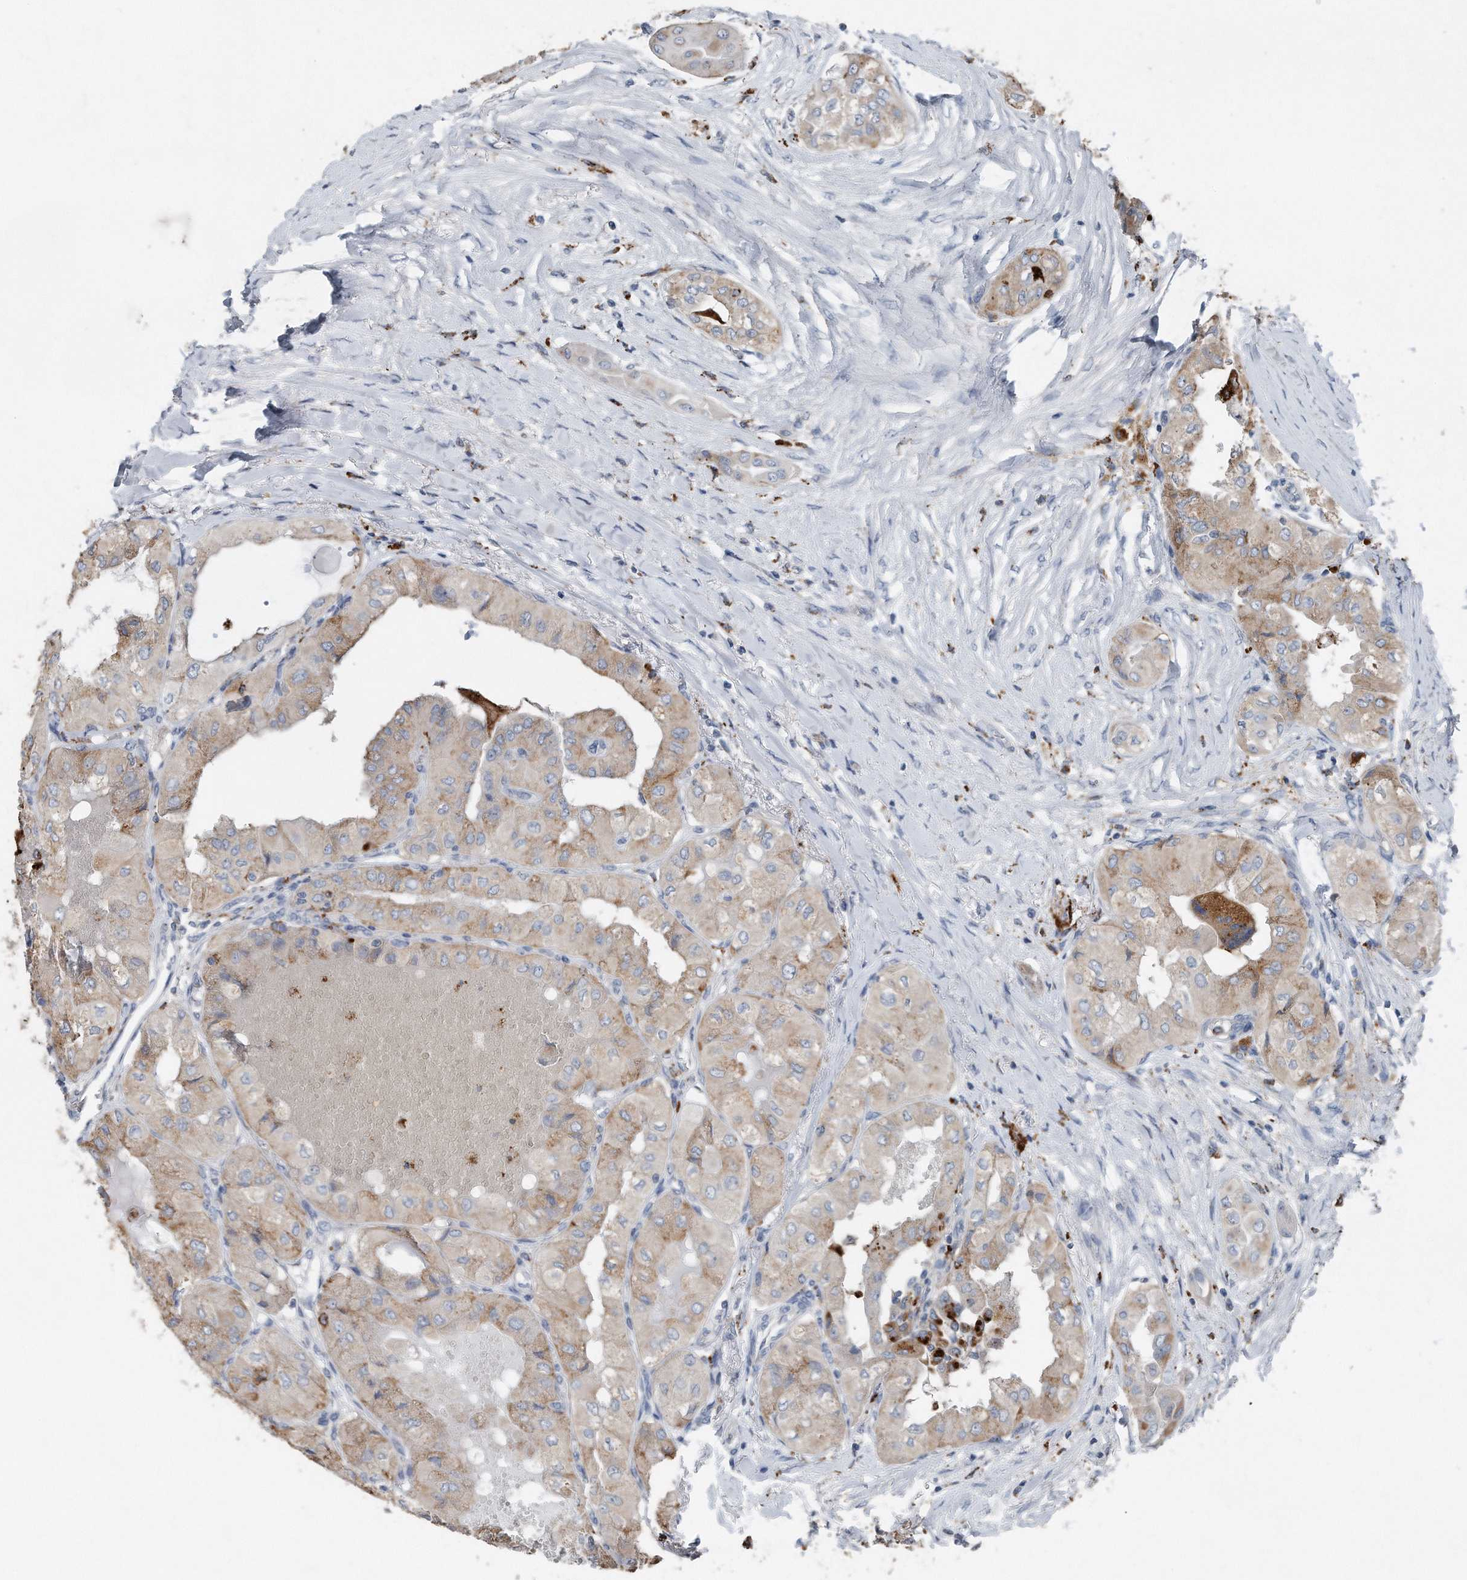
{"staining": {"intensity": "moderate", "quantity": "25%-75%", "location": "cytoplasmic/membranous"}, "tissue": "thyroid cancer", "cell_type": "Tumor cells", "image_type": "cancer", "snomed": [{"axis": "morphology", "description": "Papillary adenocarcinoma, NOS"}, {"axis": "topography", "description": "Thyroid gland"}], "caption": "This micrograph exhibits IHC staining of human papillary adenocarcinoma (thyroid), with medium moderate cytoplasmic/membranous positivity in approximately 25%-75% of tumor cells.", "gene": "ZNF772", "patient": {"sex": "female", "age": 59}}